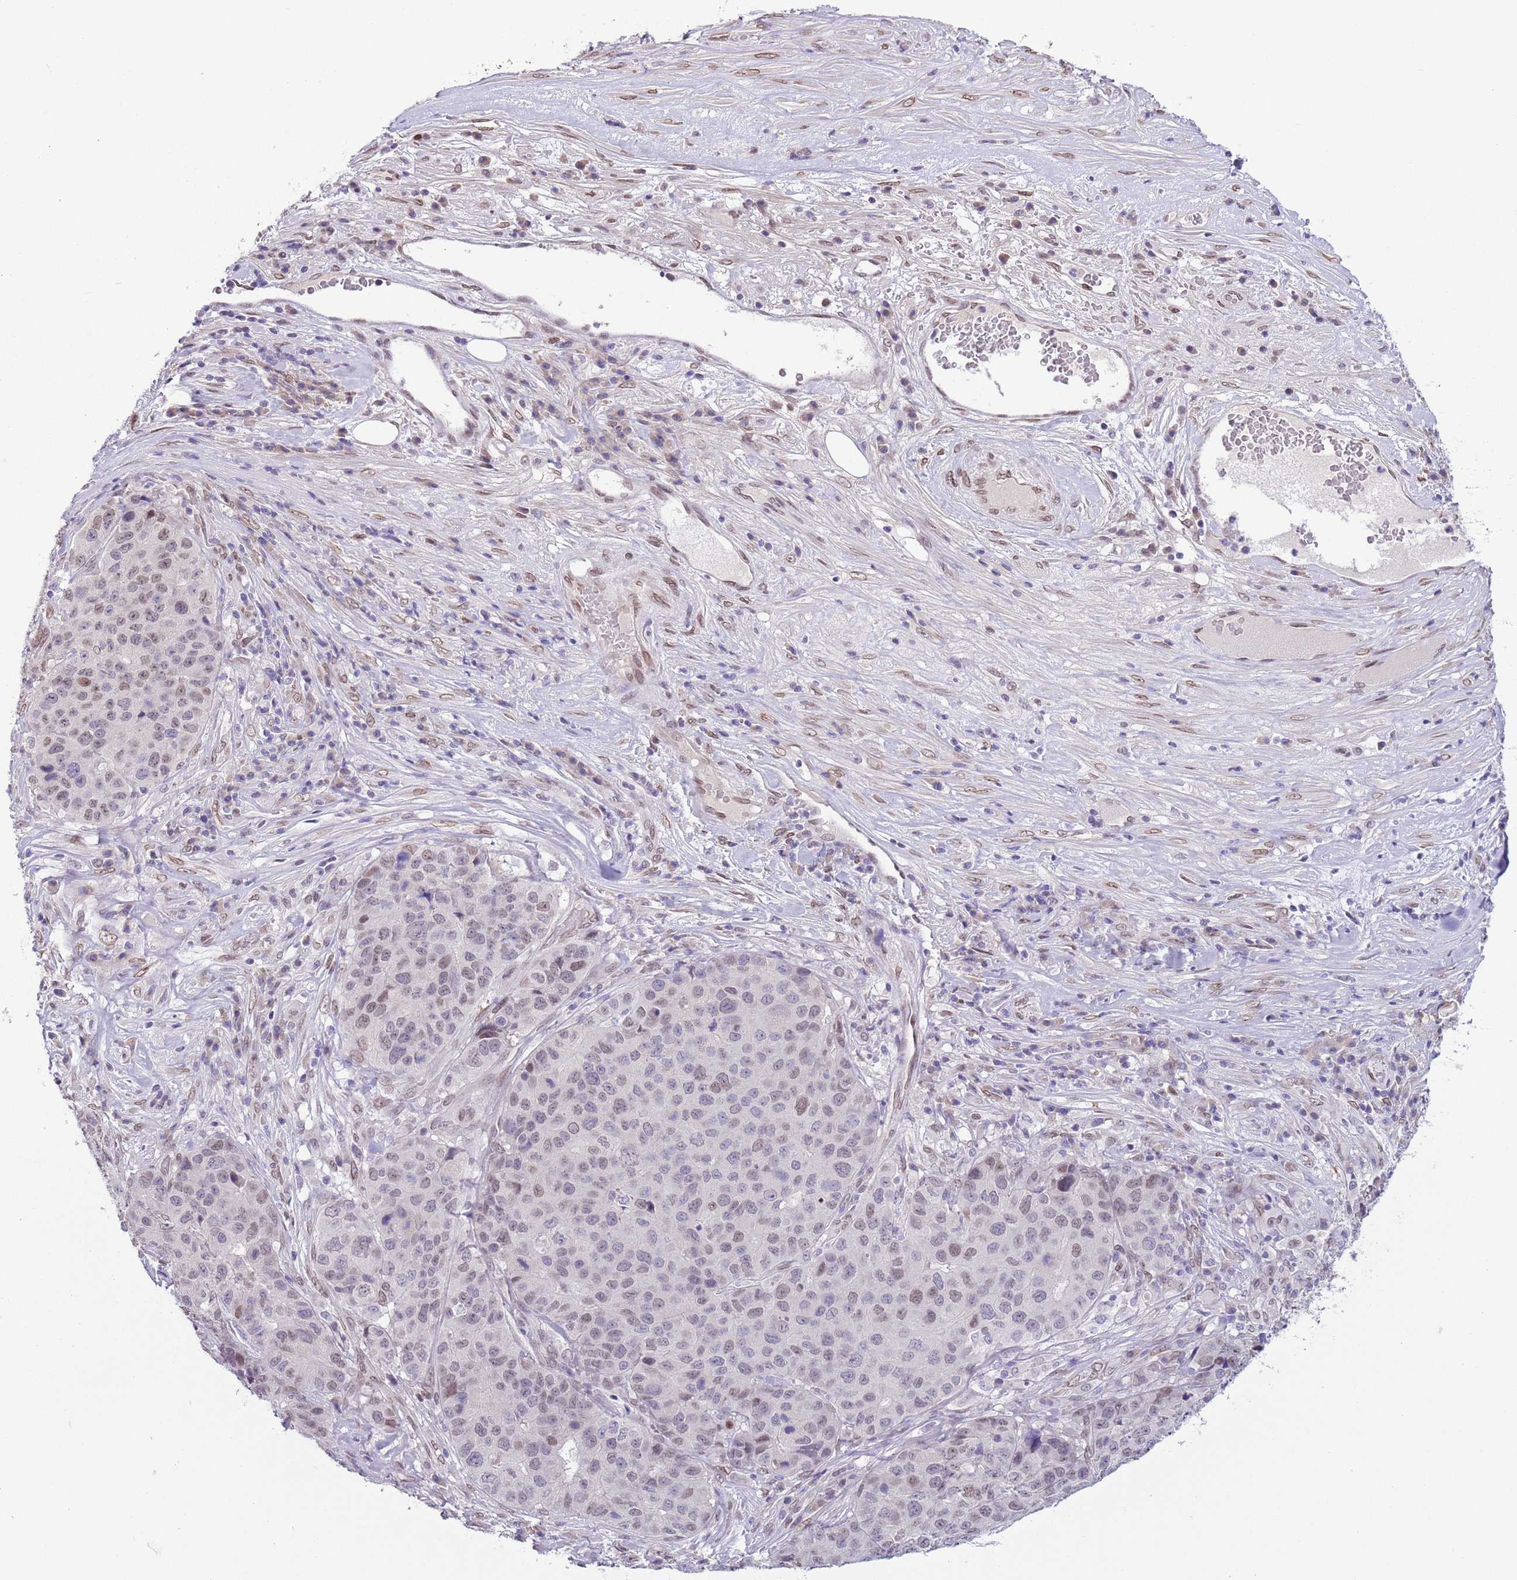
{"staining": {"intensity": "weak", "quantity": "25%-75%", "location": "cytoplasmic/membranous,nuclear"}, "tissue": "stomach cancer", "cell_type": "Tumor cells", "image_type": "cancer", "snomed": [{"axis": "morphology", "description": "Adenocarcinoma, NOS"}, {"axis": "topography", "description": "Stomach"}], "caption": "This is a micrograph of immunohistochemistry (IHC) staining of stomach cancer, which shows weak positivity in the cytoplasmic/membranous and nuclear of tumor cells.", "gene": "ZGLP1", "patient": {"sex": "male", "age": 71}}